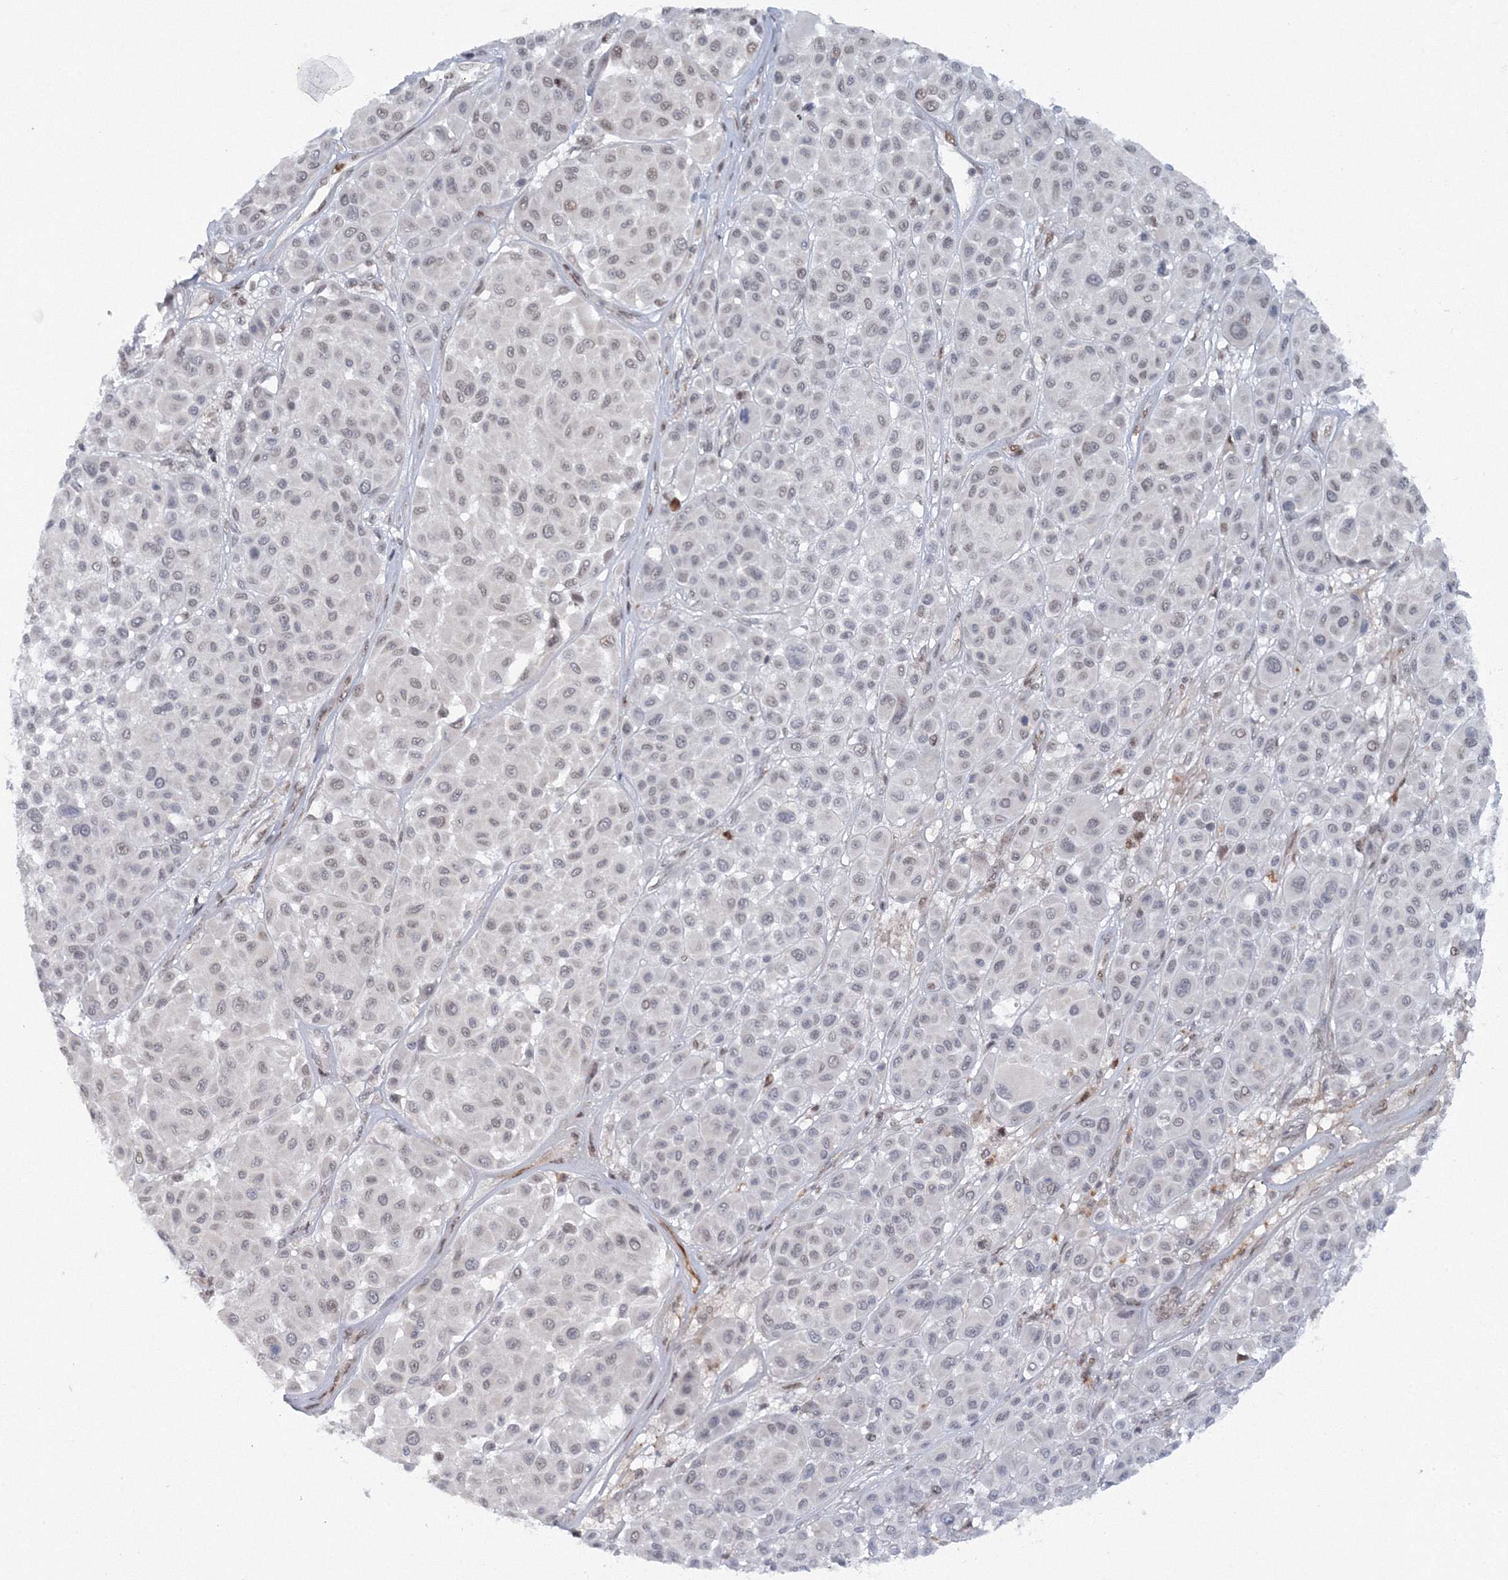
{"staining": {"intensity": "negative", "quantity": "none", "location": "none"}, "tissue": "melanoma", "cell_type": "Tumor cells", "image_type": "cancer", "snomed": [{"axis": "morphology", "description": "Malignant melanoma, Metastatic site"}, {"axis": "topography", "description": "Soft tissue"}], "caption": "Image shows no significant protein expression in tumor cells of malignant melanoma (metastatic site). (DAB (3,3'-diaminobenzidine) immunohistochemistry (IHC), high magnification).", "gene": "C3orf33", "patient": {"sex": "male", "age": 41}}